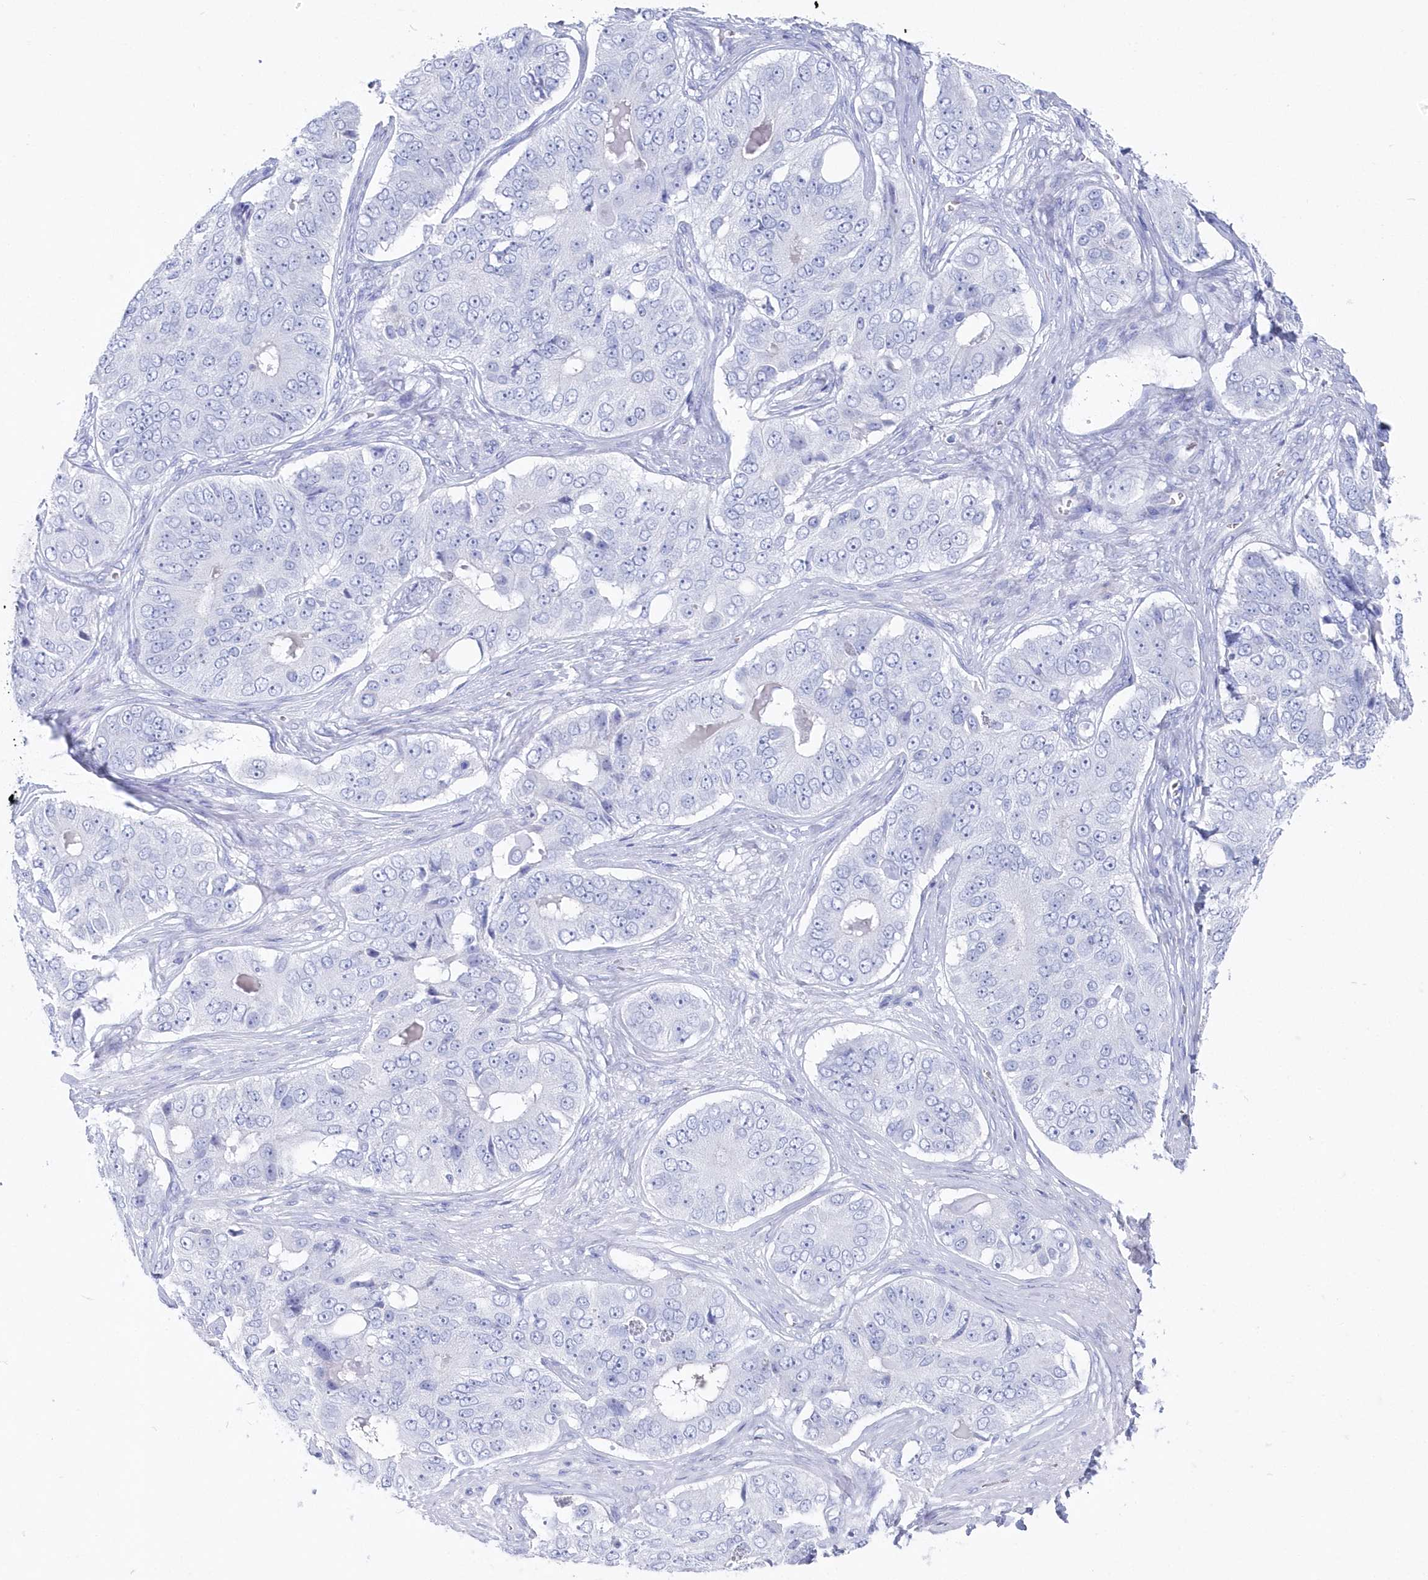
{"staining": {"intensity": "negative", "quantity": "none", "location": "none"}, "tissue": "ovarian cancer", "cell_type": "Tumor cells", "image_type": "cancer", "snomed": [{"axis": "morphology", "description": "Carcinoma, endometroid"}, {"axis": "topography", "description": "Ovary"}], "caption": "The micrograph reveals no staining of tumor cells in ovarian cancer (endometroid carcinoma).", "gene": "CSNK1G2", "patient": {"sex": "female", "age": 51}}